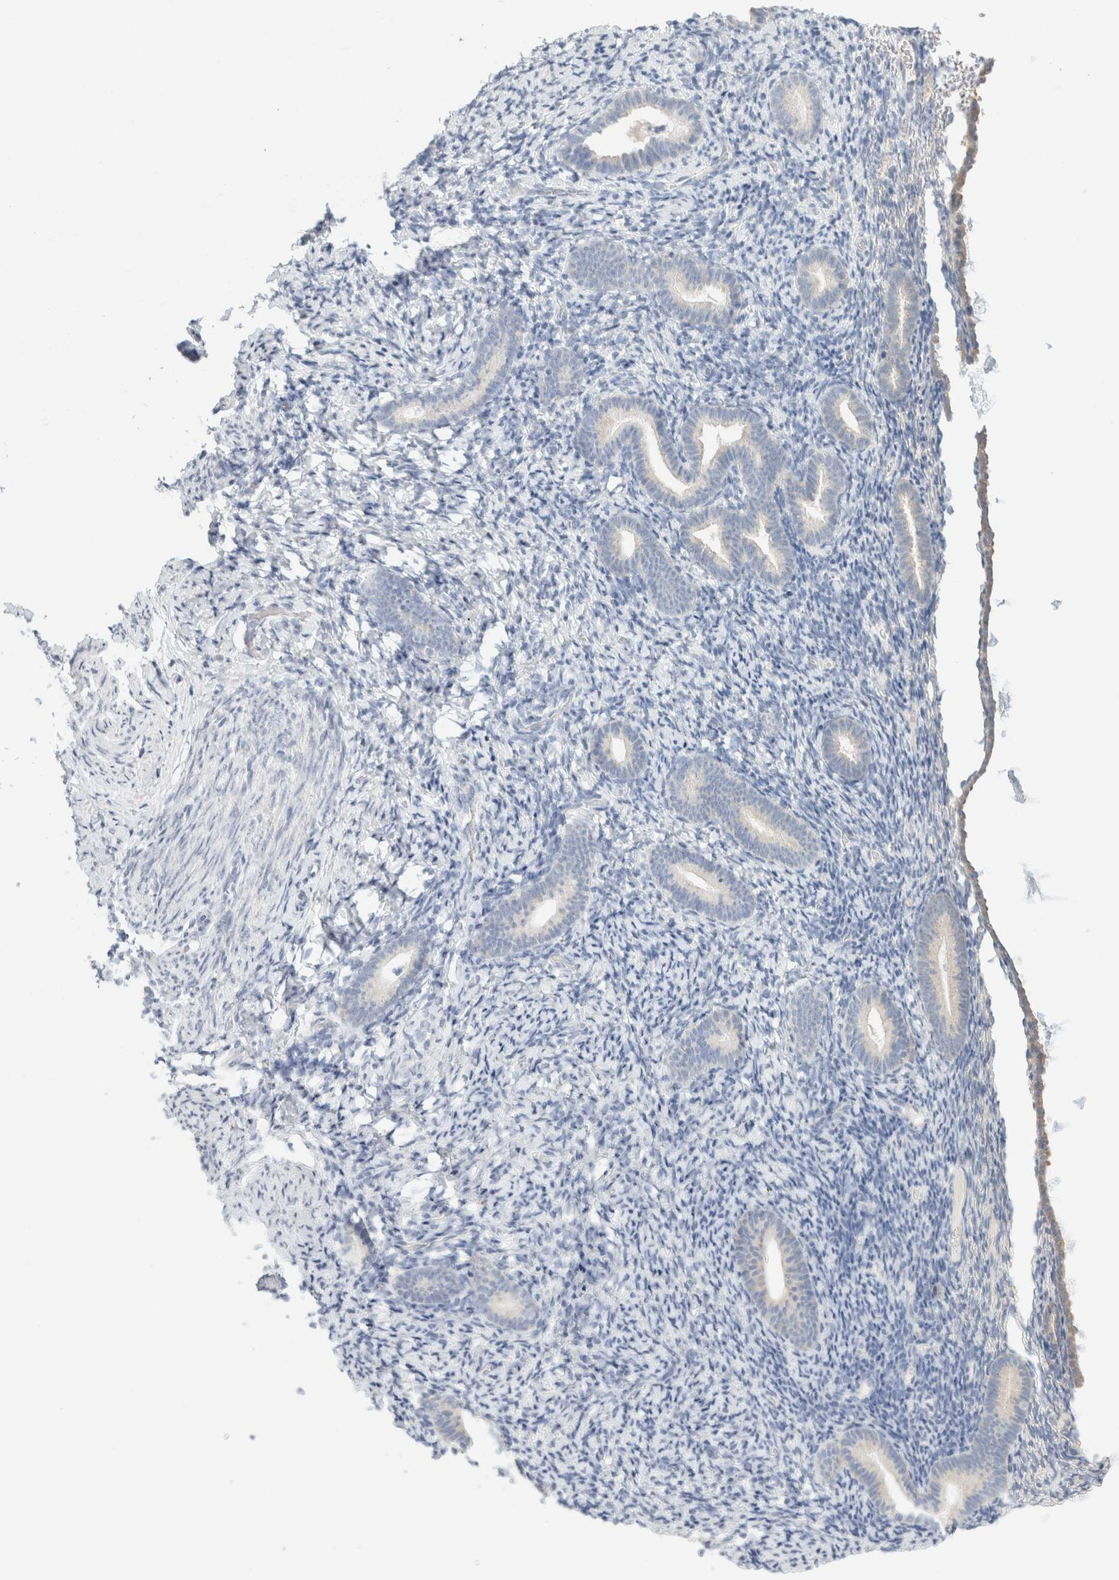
{"staining": {"intensity": "weak", "quantity": "<25%", "location": "cytoplasmic/membranous"}, "tissue": "endometrium", "cell_type": "Cells in endometrial stroma", "image_type": "normal", "snomed": [{"axis": "morphology", "description": "Normal tissue, NOS"}, {"axis": "topography", "description": "Endometrium"}], "caption": "Immunohistochemistry image of benign endometrium: endometrium stained with DAB displays no significant protein staining in cells in endometrial stroma. The staining was performed using DAB (3,3'-diaminobenzidine) to visualize the protein expression in brown, while the nuclei were stained in blue with hematoxylin (Magnification: 20x).", "gene": "NEFM", "patient": {"sex": "female", "age": 51}}